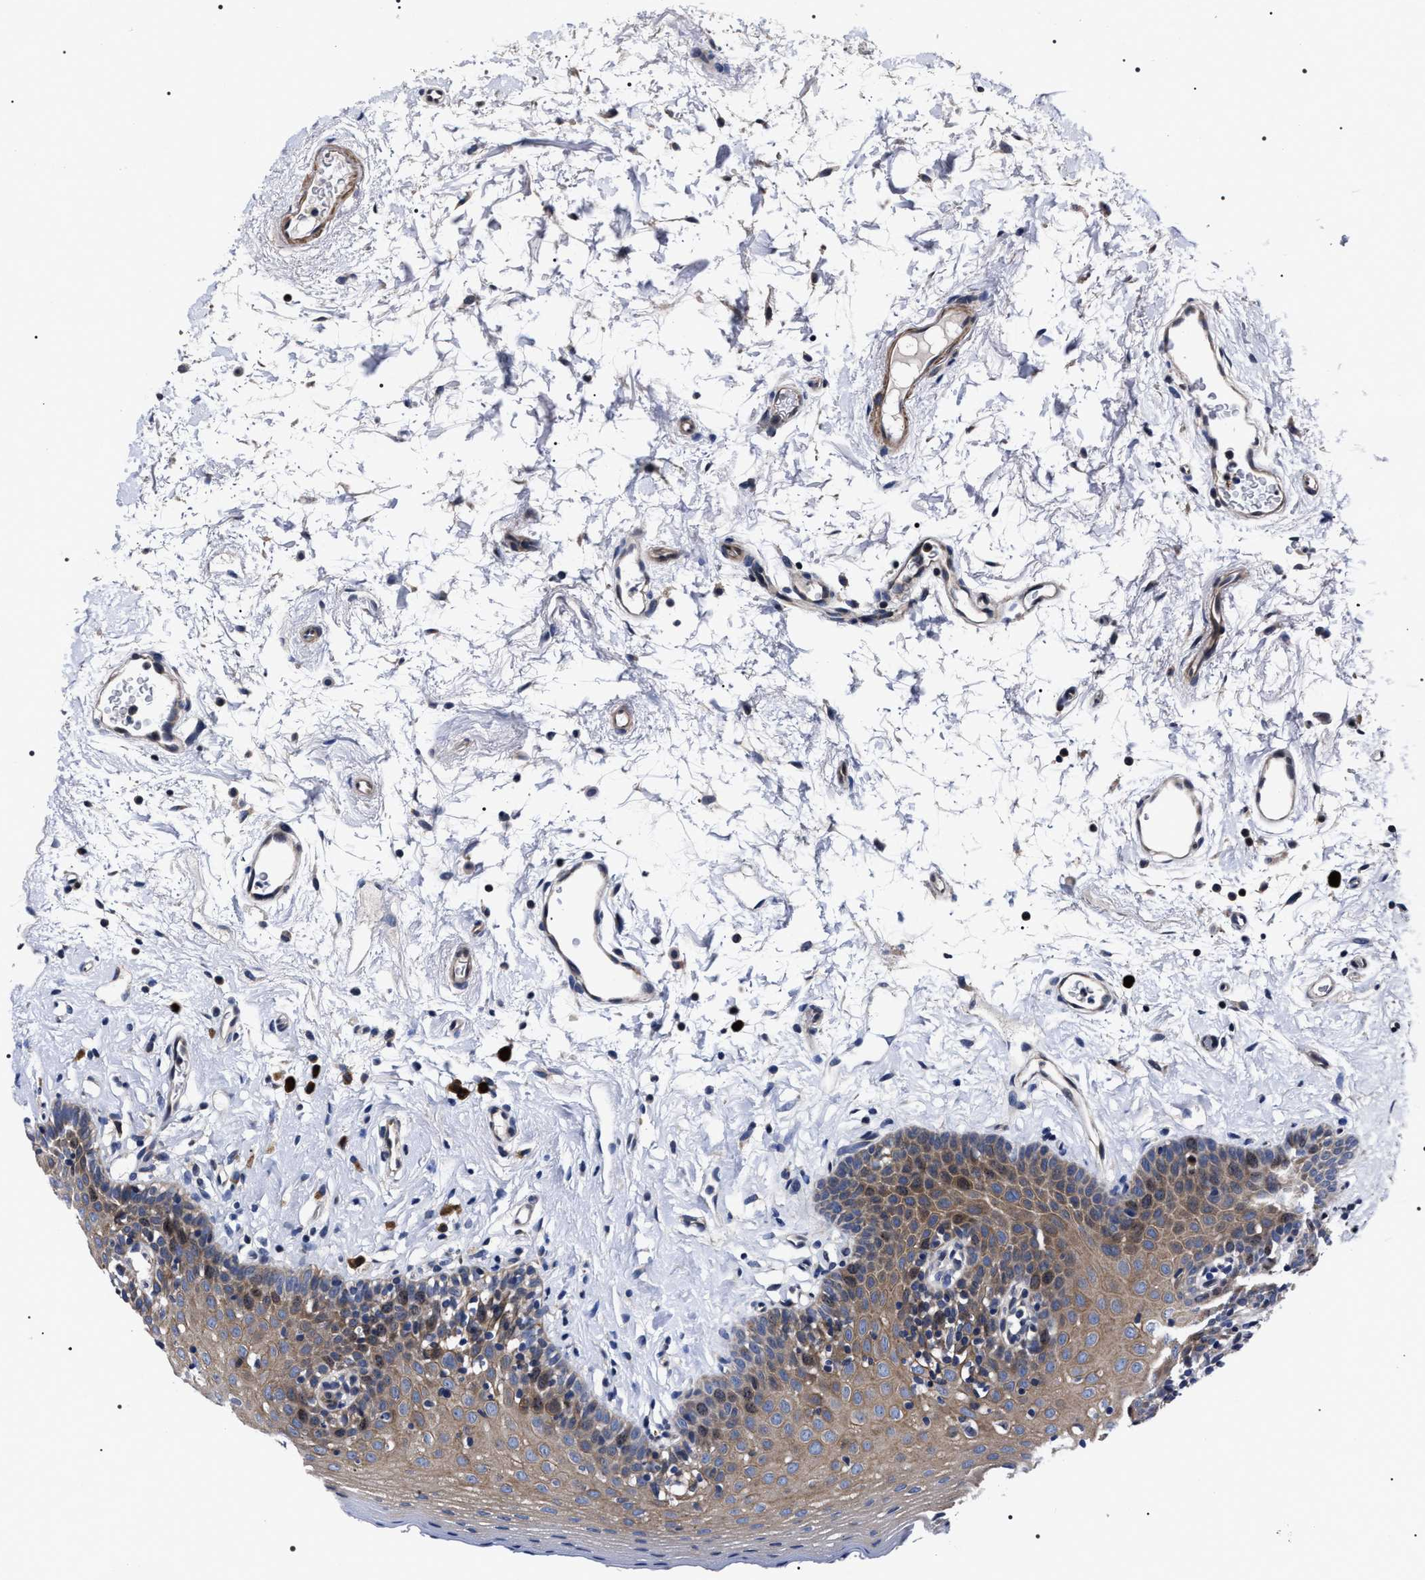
{"staining": {"intensity": "weak", "quantity": "25%-75%", "location": "cytoplasmic/membranous"}, "tissue": "oral mucosa", "cell_type": "Squamous epithelial cells", "image_type": "normal", "snomed": [{"axis": "morphology", "description": "Normal tissue, NOS"}, {"axis": "topography", "description": "Oral tissue"}], "caption": "This image reveals immunohistochemistry (IHC) staining of unremarkable human oral mucosa, with low weak cytoplasmic/membranous staining in approximately 25%-75% of squamous epithelial cells.", "gene": "MIS18A", "patient": {"sex": "male", "age": 66}}